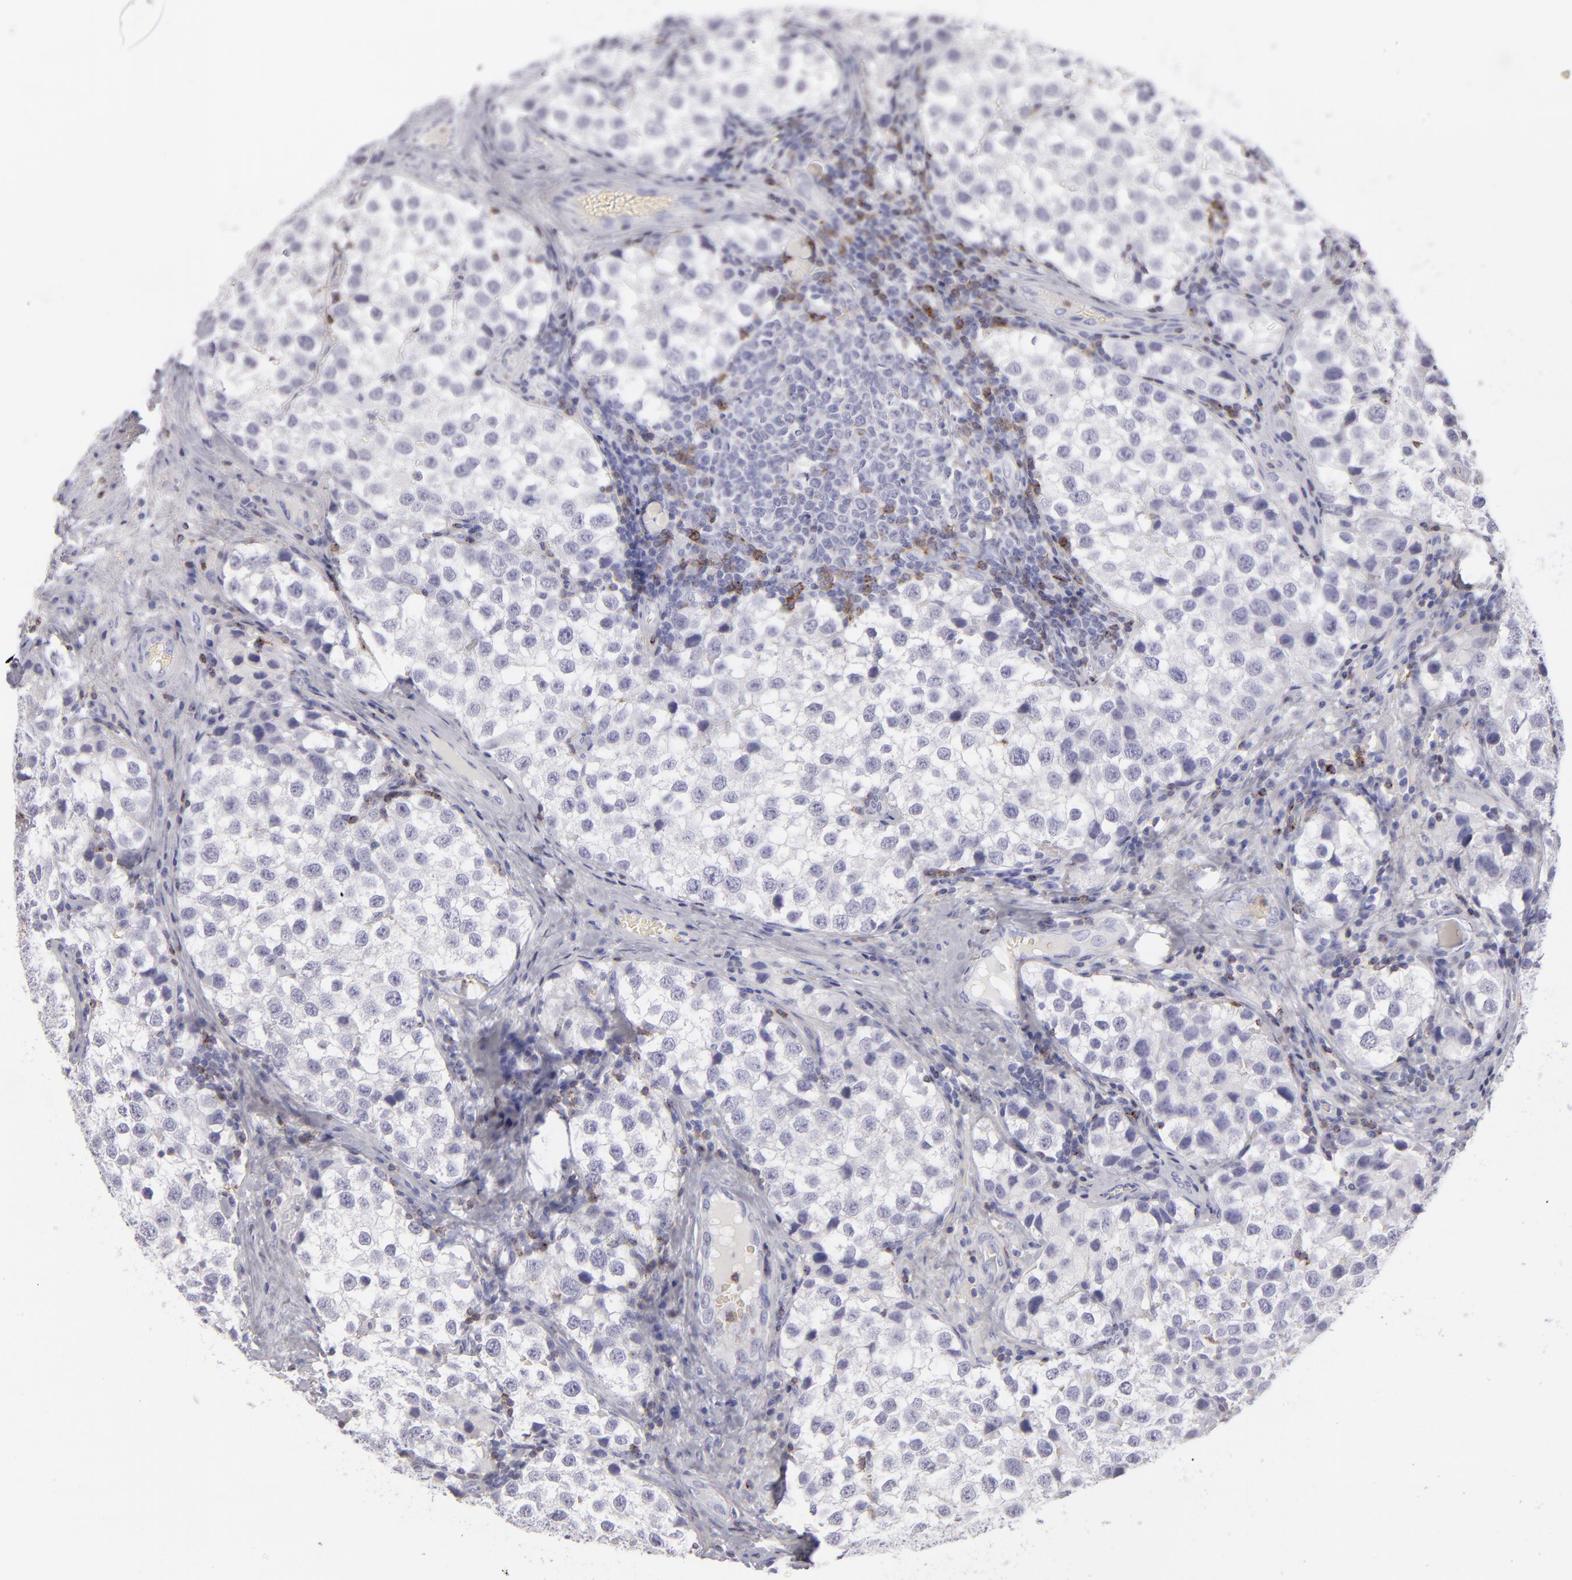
{"staining": {"intensity": "negative", "quantity": "none", "location": "none"}, "tissue": "testis cancer", "cell_type": "Tumor cells", "image_type": "cancer", "snomed": [{"axis": "morphology", "description": "Seminoma, NOS"}, {"axis": "topography", "description": "Testis"}], "caption": "IHC photomicrograph of neoplastic tissue: human seminoma (testis) stained with DAB (3,3'-diaminobenzidine) exhibits no significant protein staining in tumor cells.", "gene": "CD2", "patient": {"sex": "male", "age": 39}}